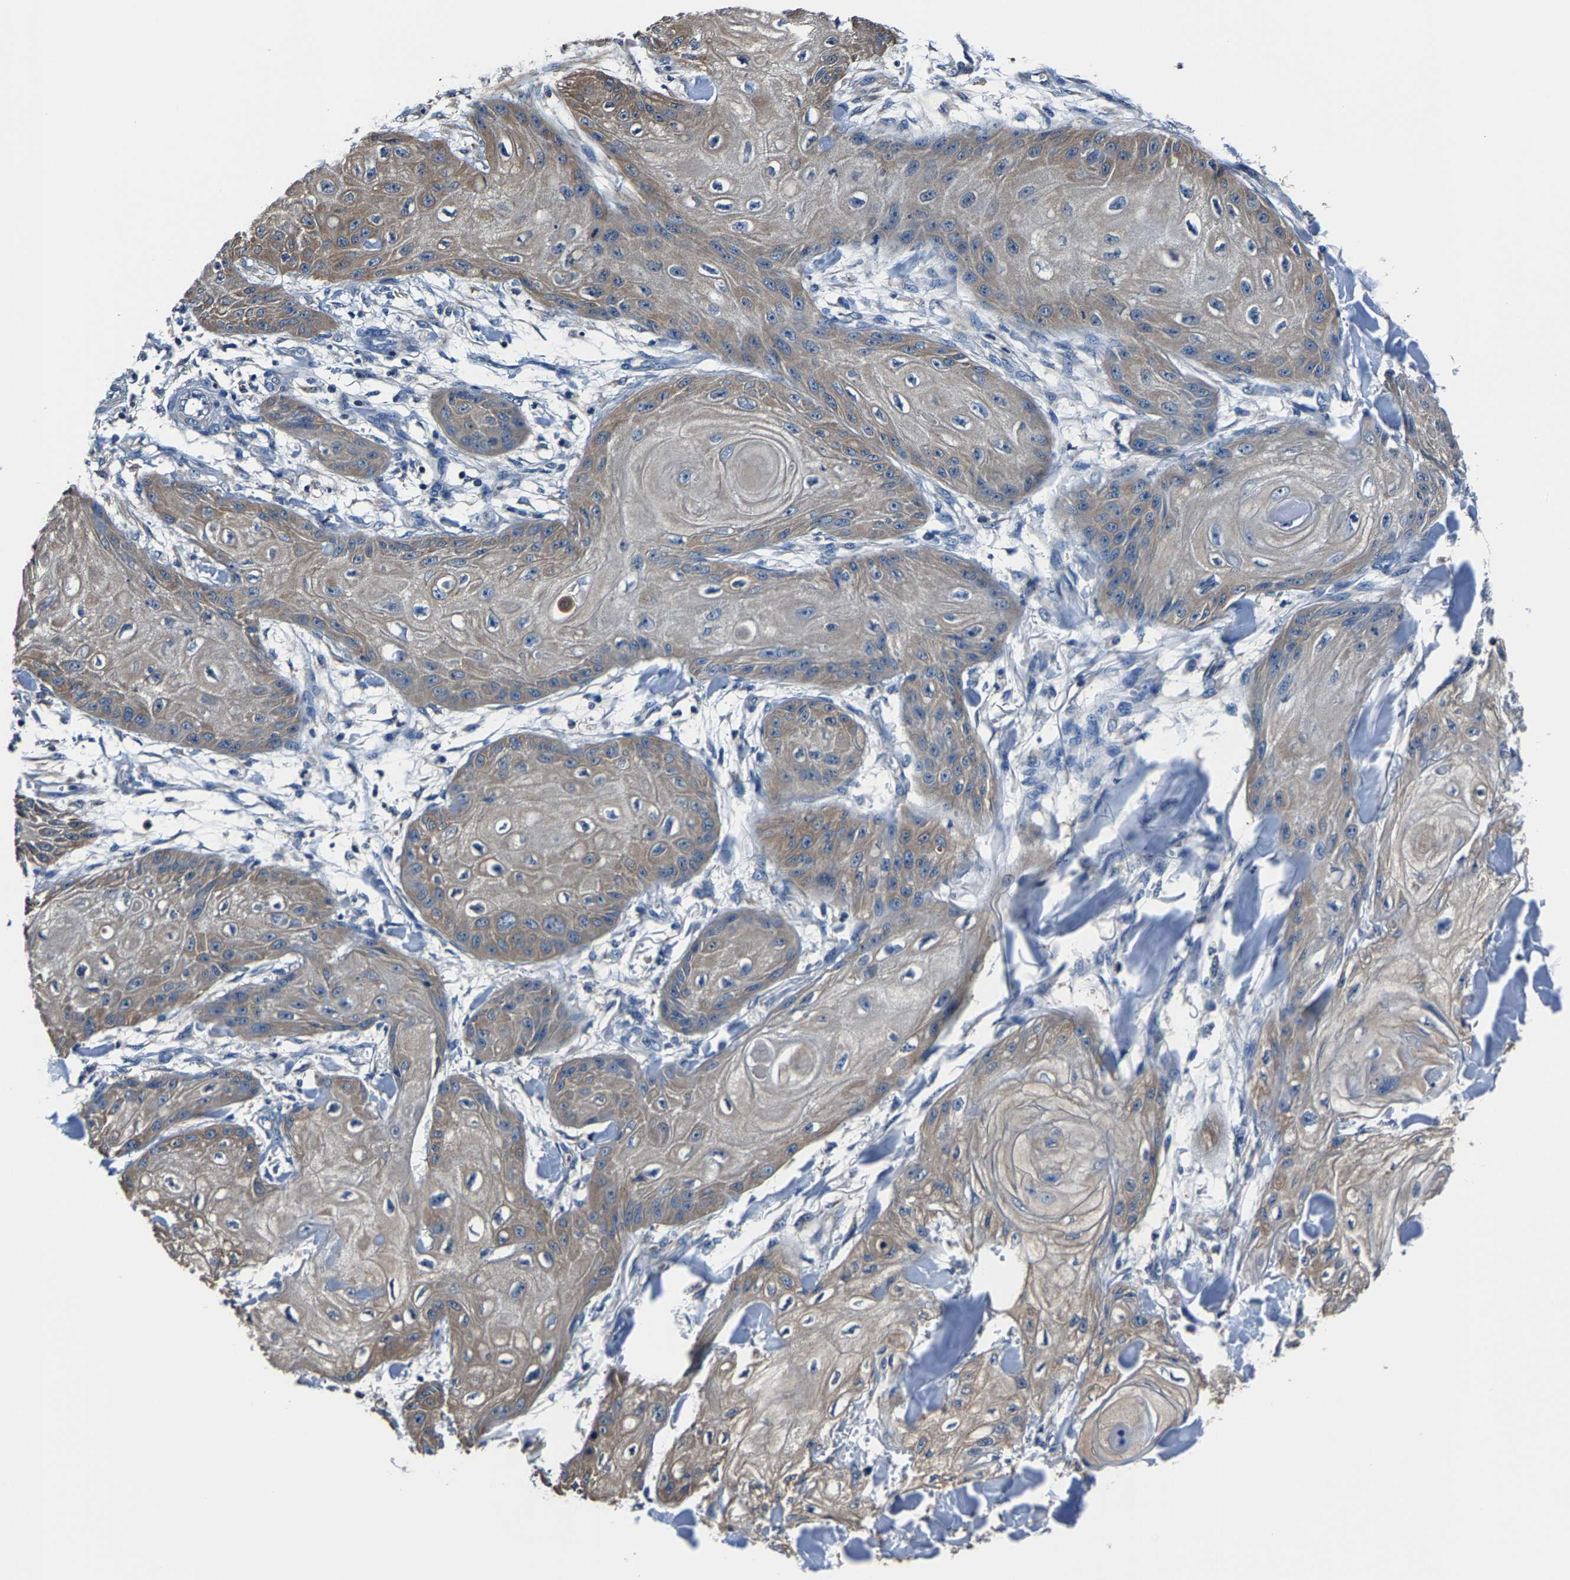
{"staining": {"intensity": "weak", "quantity": ">75%", "location": "cytoplasmic/membranous"}, "tissue": "skin cancer", "cell_type": "Tumor cells", "image_type": "cancer", "snomed": [{"axis": "morphology", "description": "Squamous cell carcinoma, NOS"}, {"axis": "topography", "description": "Skin"}], "caption": "Immunohistochemical staining of human skin cancer demonstrates low levels of weak cytoplasmic/membranous protein staining in approximately >75% of tumor cells.", "gene": "ALDOB", "patient": {"sex": "male", "age": 74}}